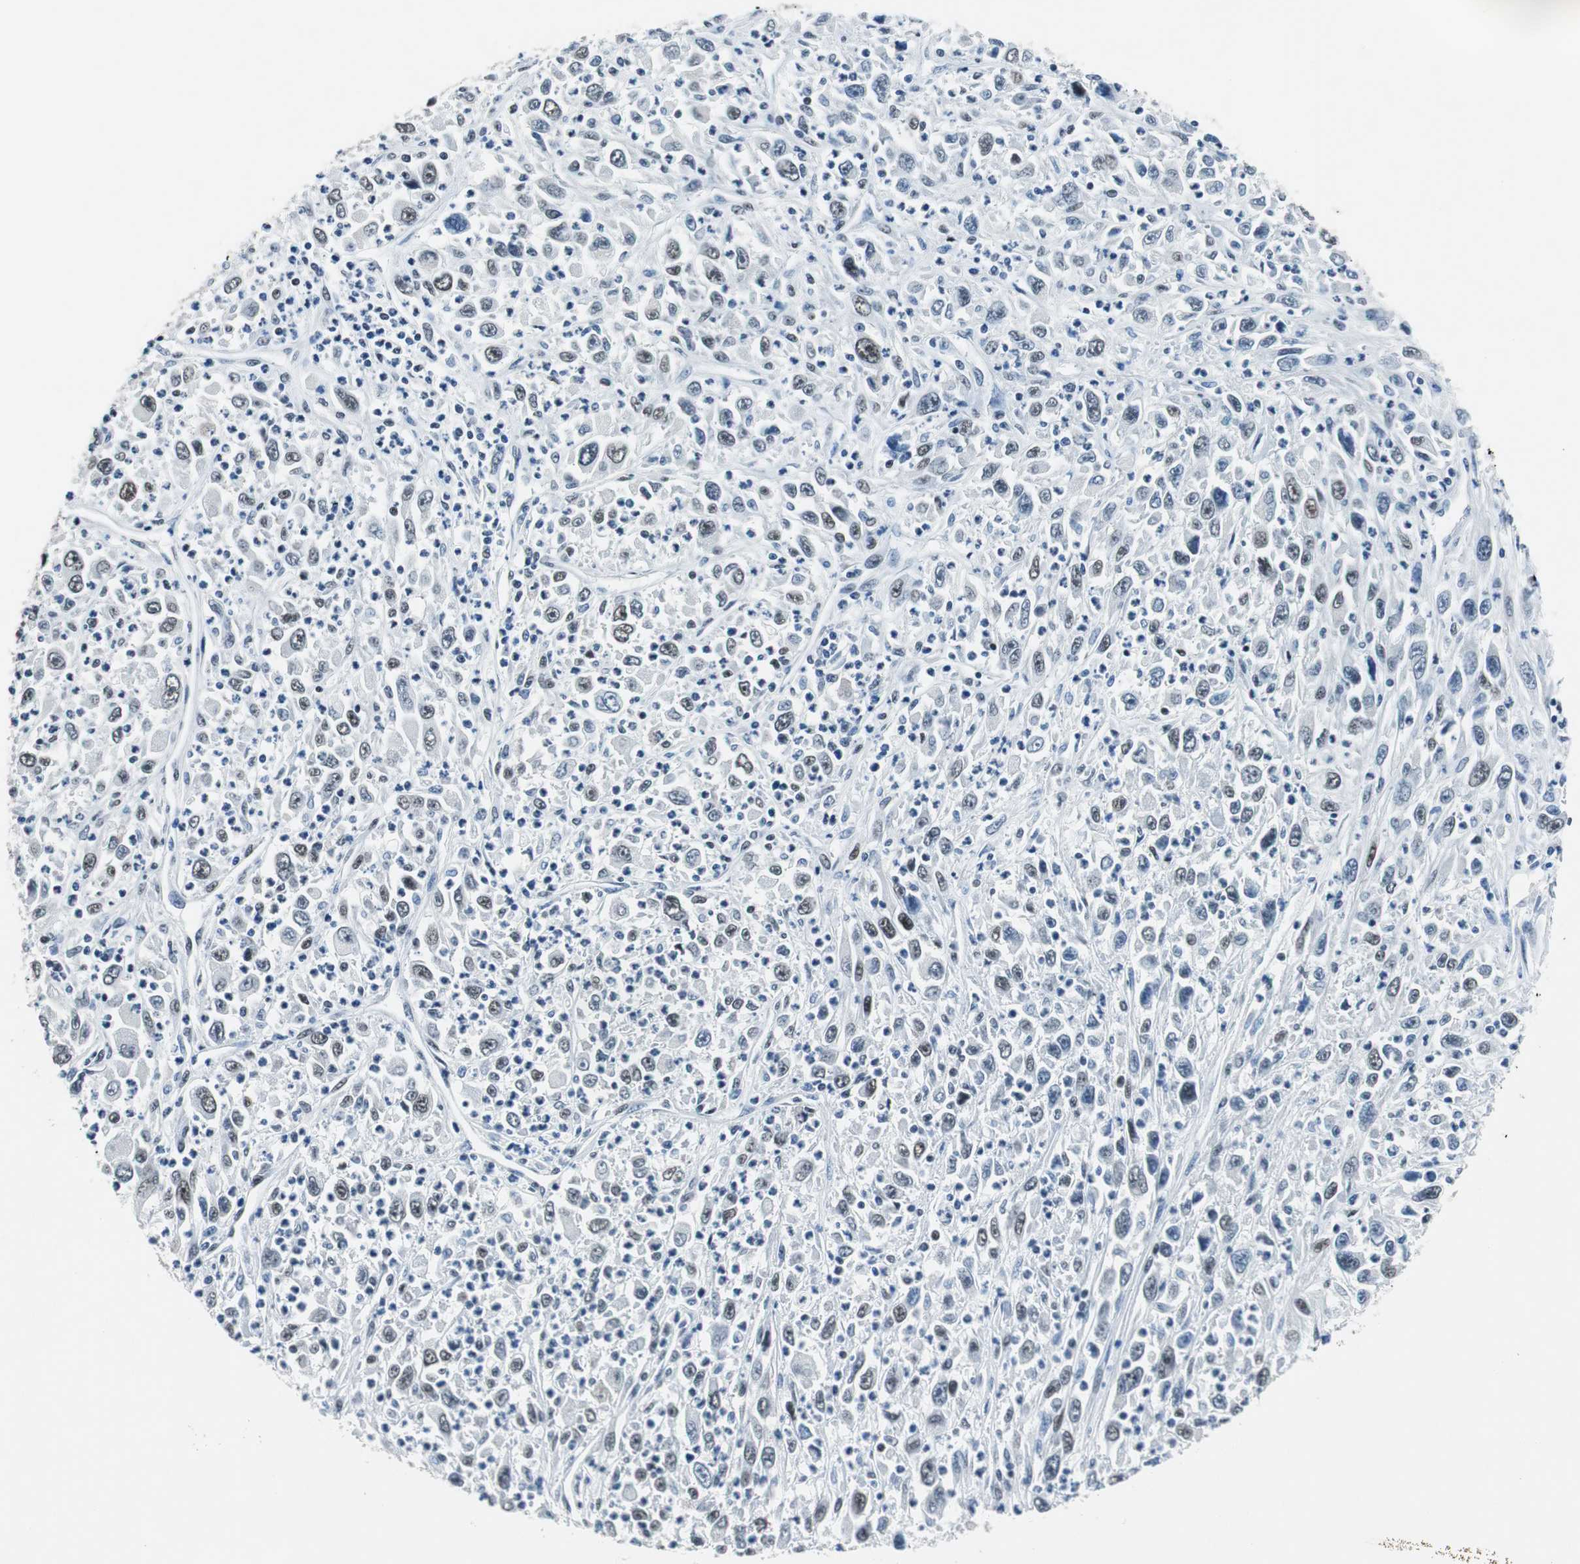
{"staining": {"intensity": "weak", "quantity": "<25%", "location": "nuclear"}, "tissue": "melanoma", "cell_type": "Tumor cells", "image_type": "cancer", "snomed": [{"axis": "morphology", "description": "Malignant melanoma, Metastatic site"}, {"axis": "topography", "description": "Skin"}], "caption": "Tumor cells are negative for brown protein staining in malignant melanoma (metastatic site).", "gene": "HDAC3", "patient": {"sex": "female", "age": 56}}